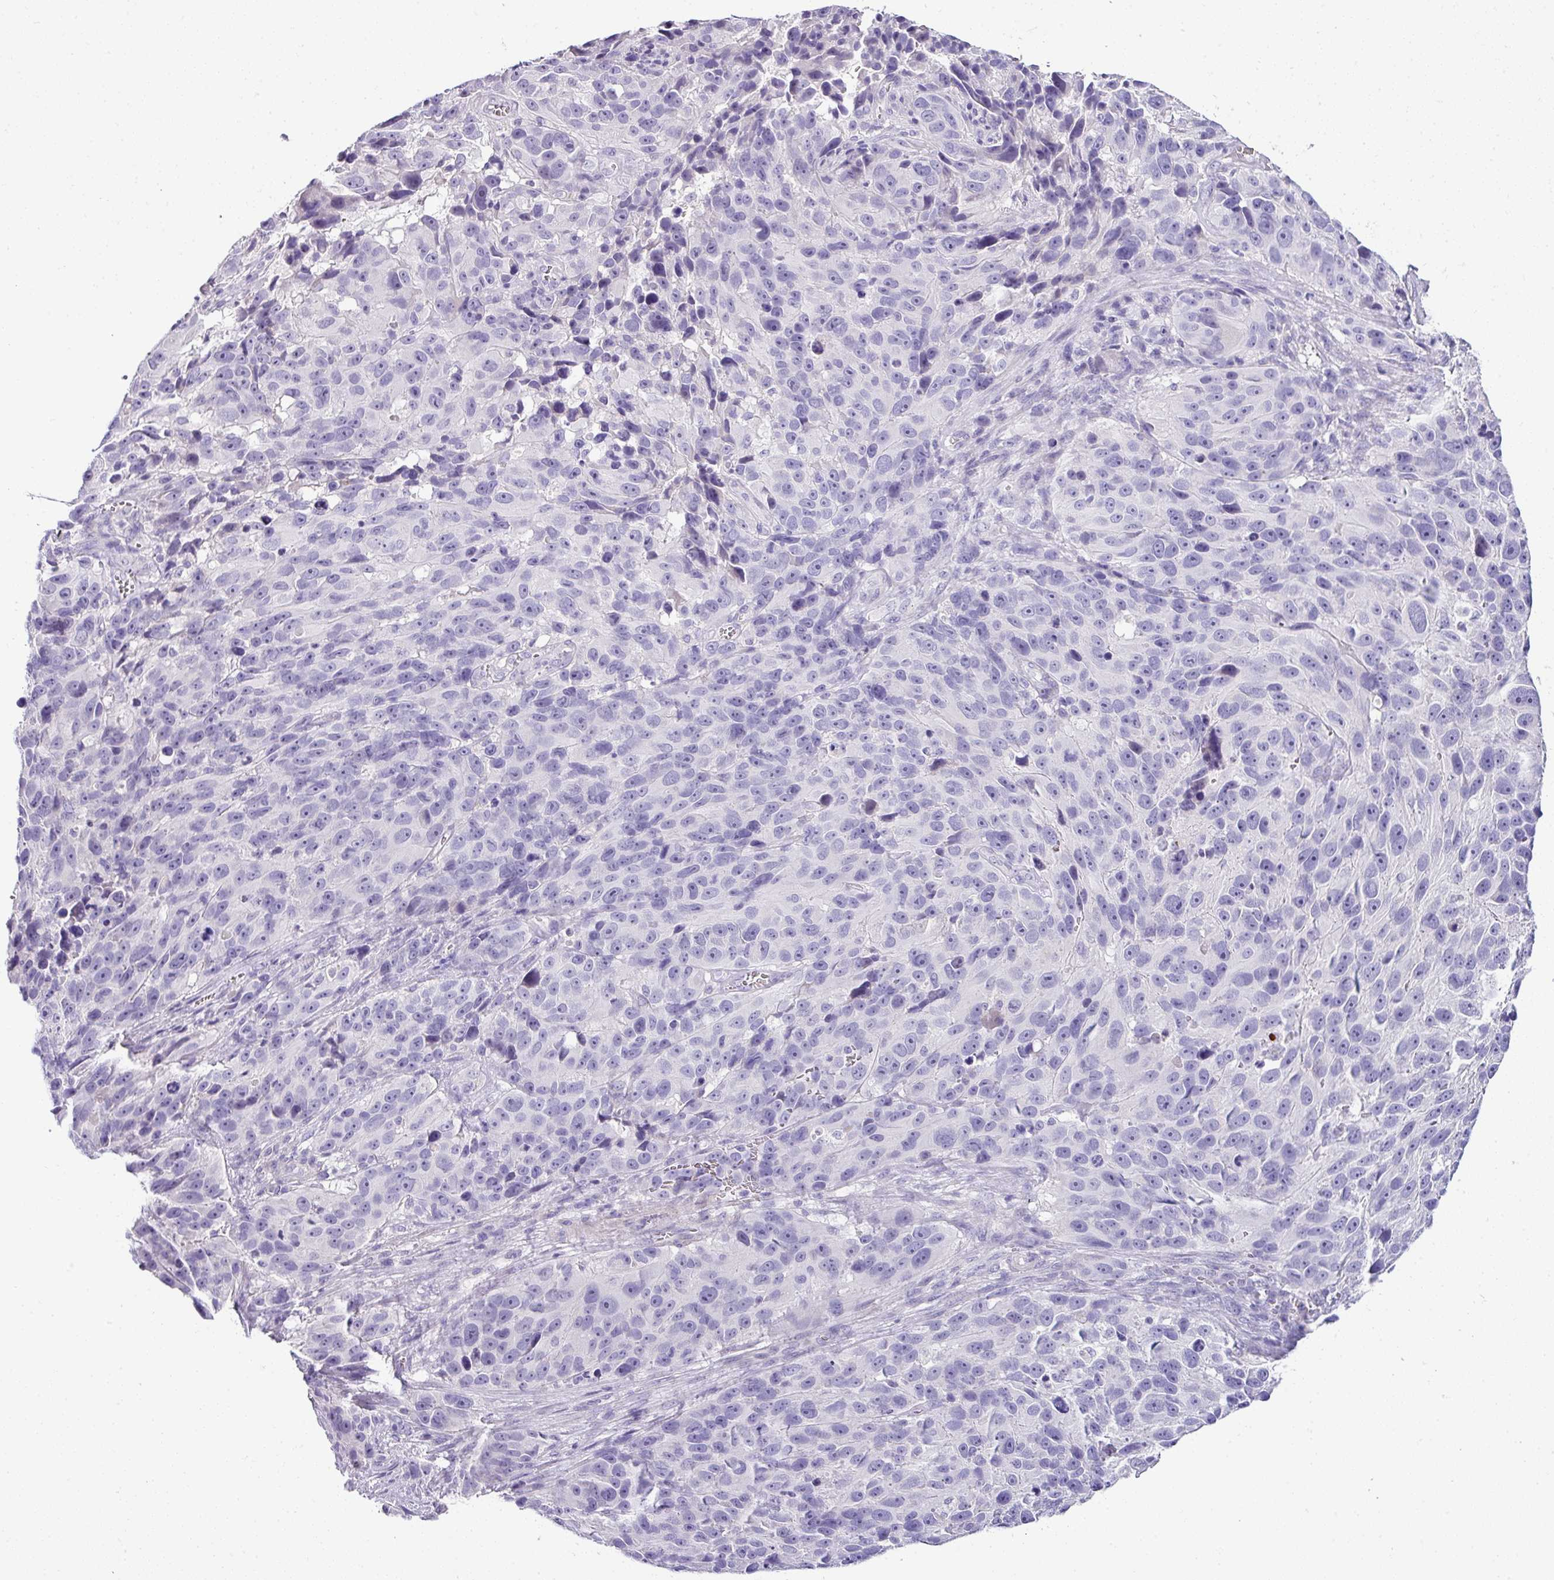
{"staining": {"intensity": "negative", "quantity": "none", "location": "none"}, "tissue": "melanoma", "cell_type": "Tumor cells", "image_type": "cancer", "snomed": [{"axis": "morphology", "description": "Malignant melanoma, NOS"}, {"axis": "topography", "description": "Skin"}], "caption": "High power microscopy image of an immunohistochemistry (IHC) photomicrograph of melanoma, revealing no significant positivity in tumor cells. Nuclei are stained in blue.", "gene": "NAPSA", "patient": {"sex": "male", "age": 84}}